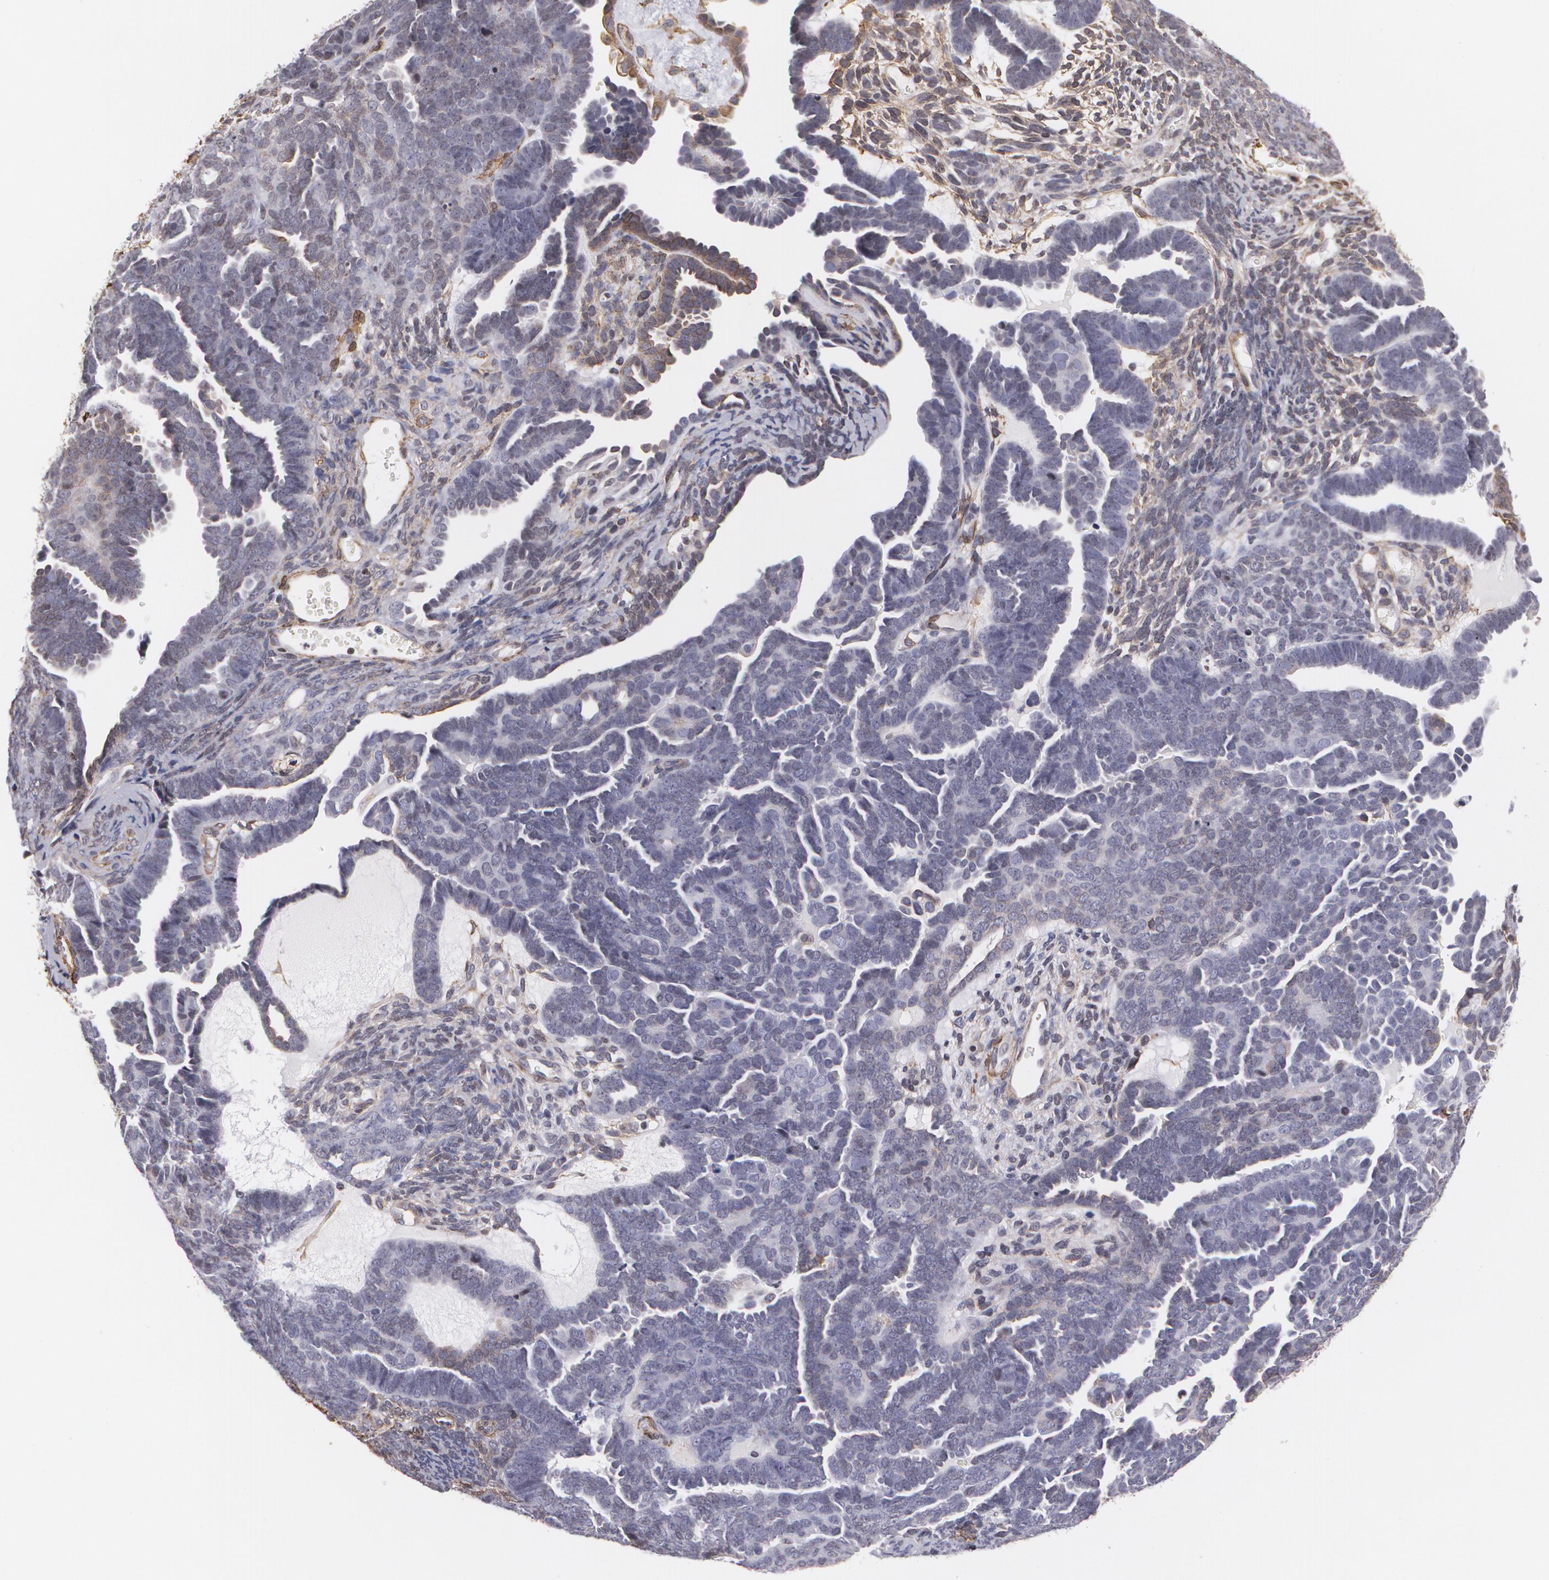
{"staining": {"intensity": "weak", "quantity": "<25%", "location": "cytoplasmic/membranous"}, "tissue": "endometrial cancer", "cell_type": "Tumor cells", "image_type": "cancer", "snomed": [{"axis": "morphology", "description": "Neoplasm, malignant, NOS"}, {"axis": "topography", "description": "Endometrium"}], "caption": "There is no significant staining in tumor cells of endometrial cancer (malignant neoplasm).", "gene": "VAMP1", "patient": {"sex": "female", "age": 74}}